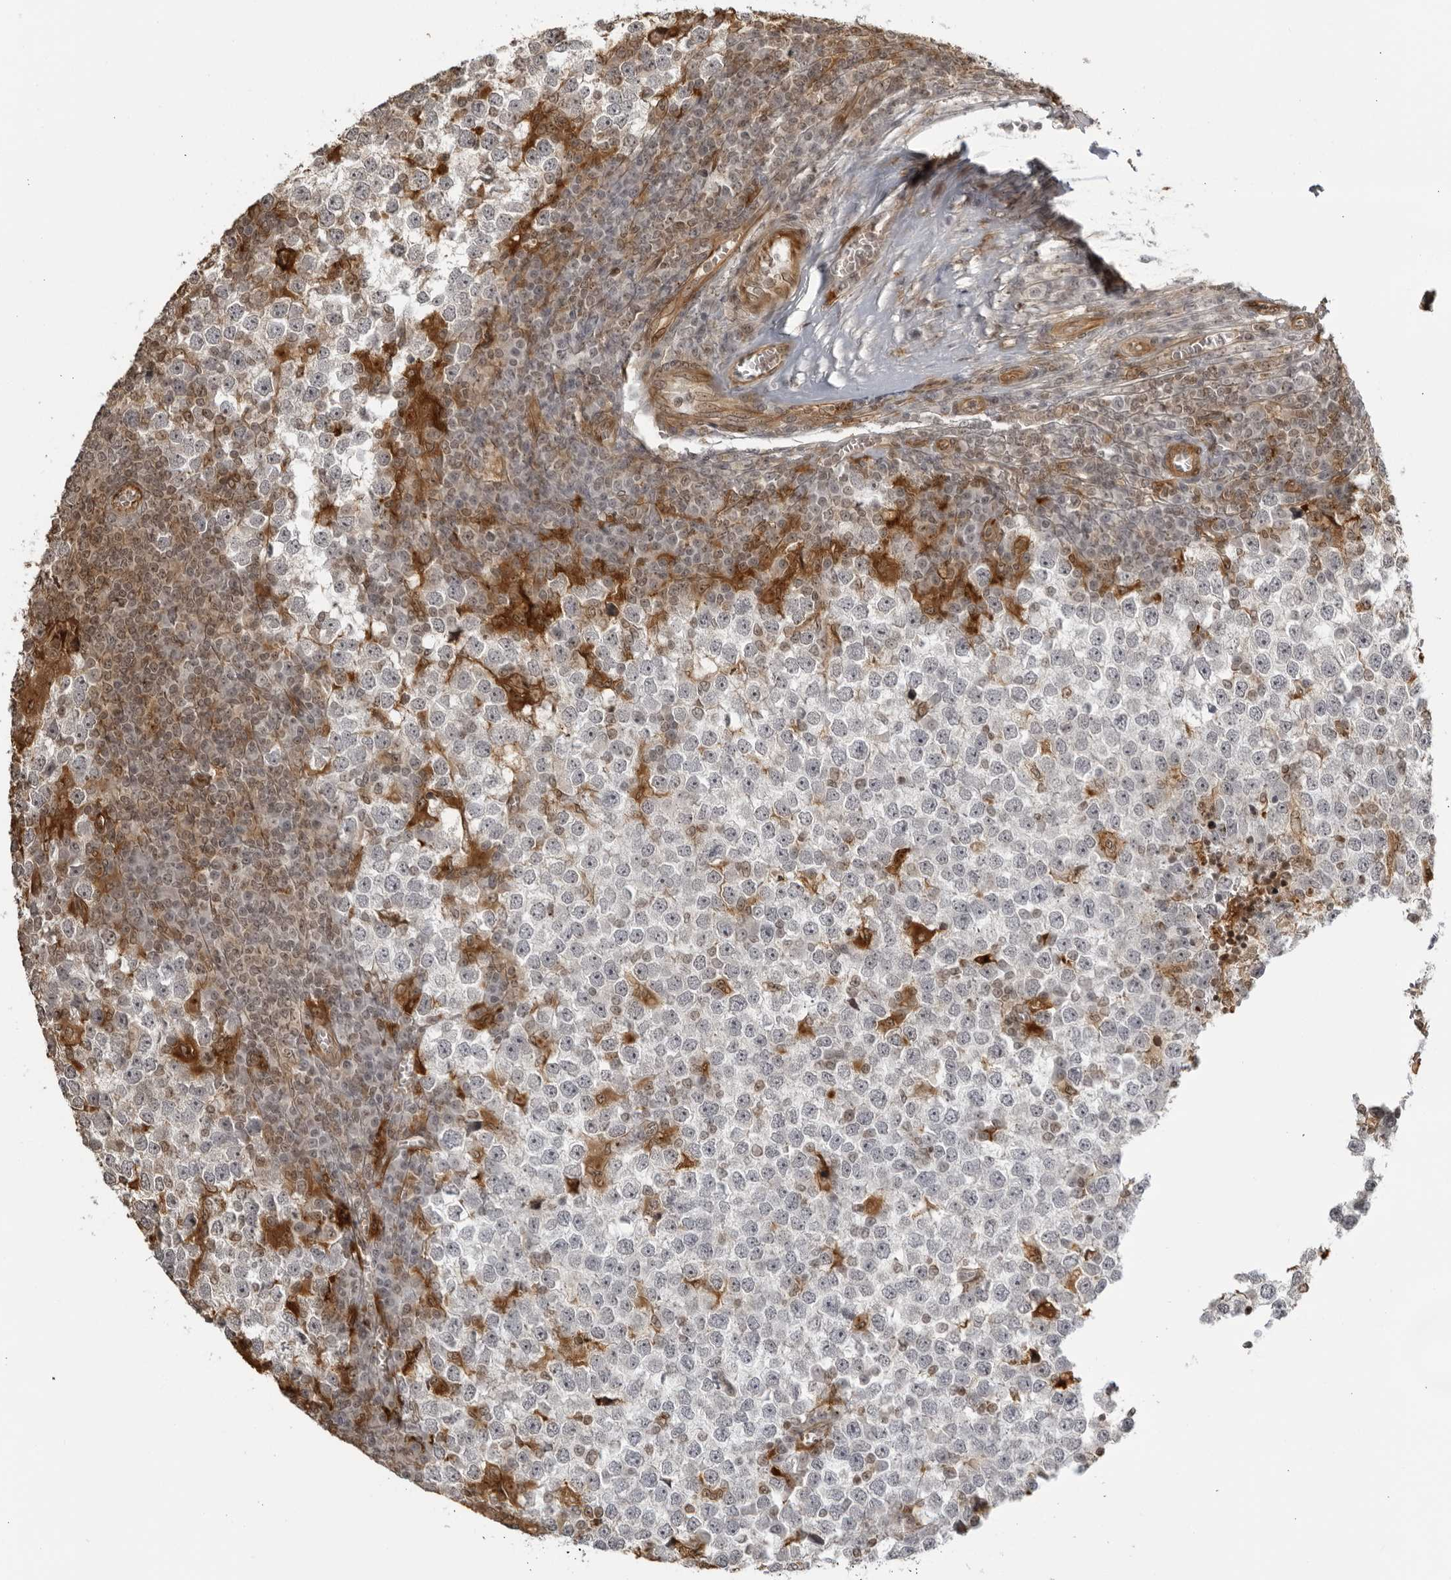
{"staining": {"intensity": "negative", "quantity": "none", "location": "none"}, "tissue": "testis cancer", "cell_type": "Tumor cells", "image_type": "cancer", "snomed": [{"axis": "morphology", "description": "Seminoma, NOS"}, {"axis": "topography", "description": "Testis"}], "caption": "There is no significant expression in tumor cells of seminoma (testis). Brightfield microscopy of immunohistochemistry stained with DAB (brown) and hematoxylin (blue), captured at high magnification.", "gene": "TCF21", "patient": {"sex": "male", "age": 65}}